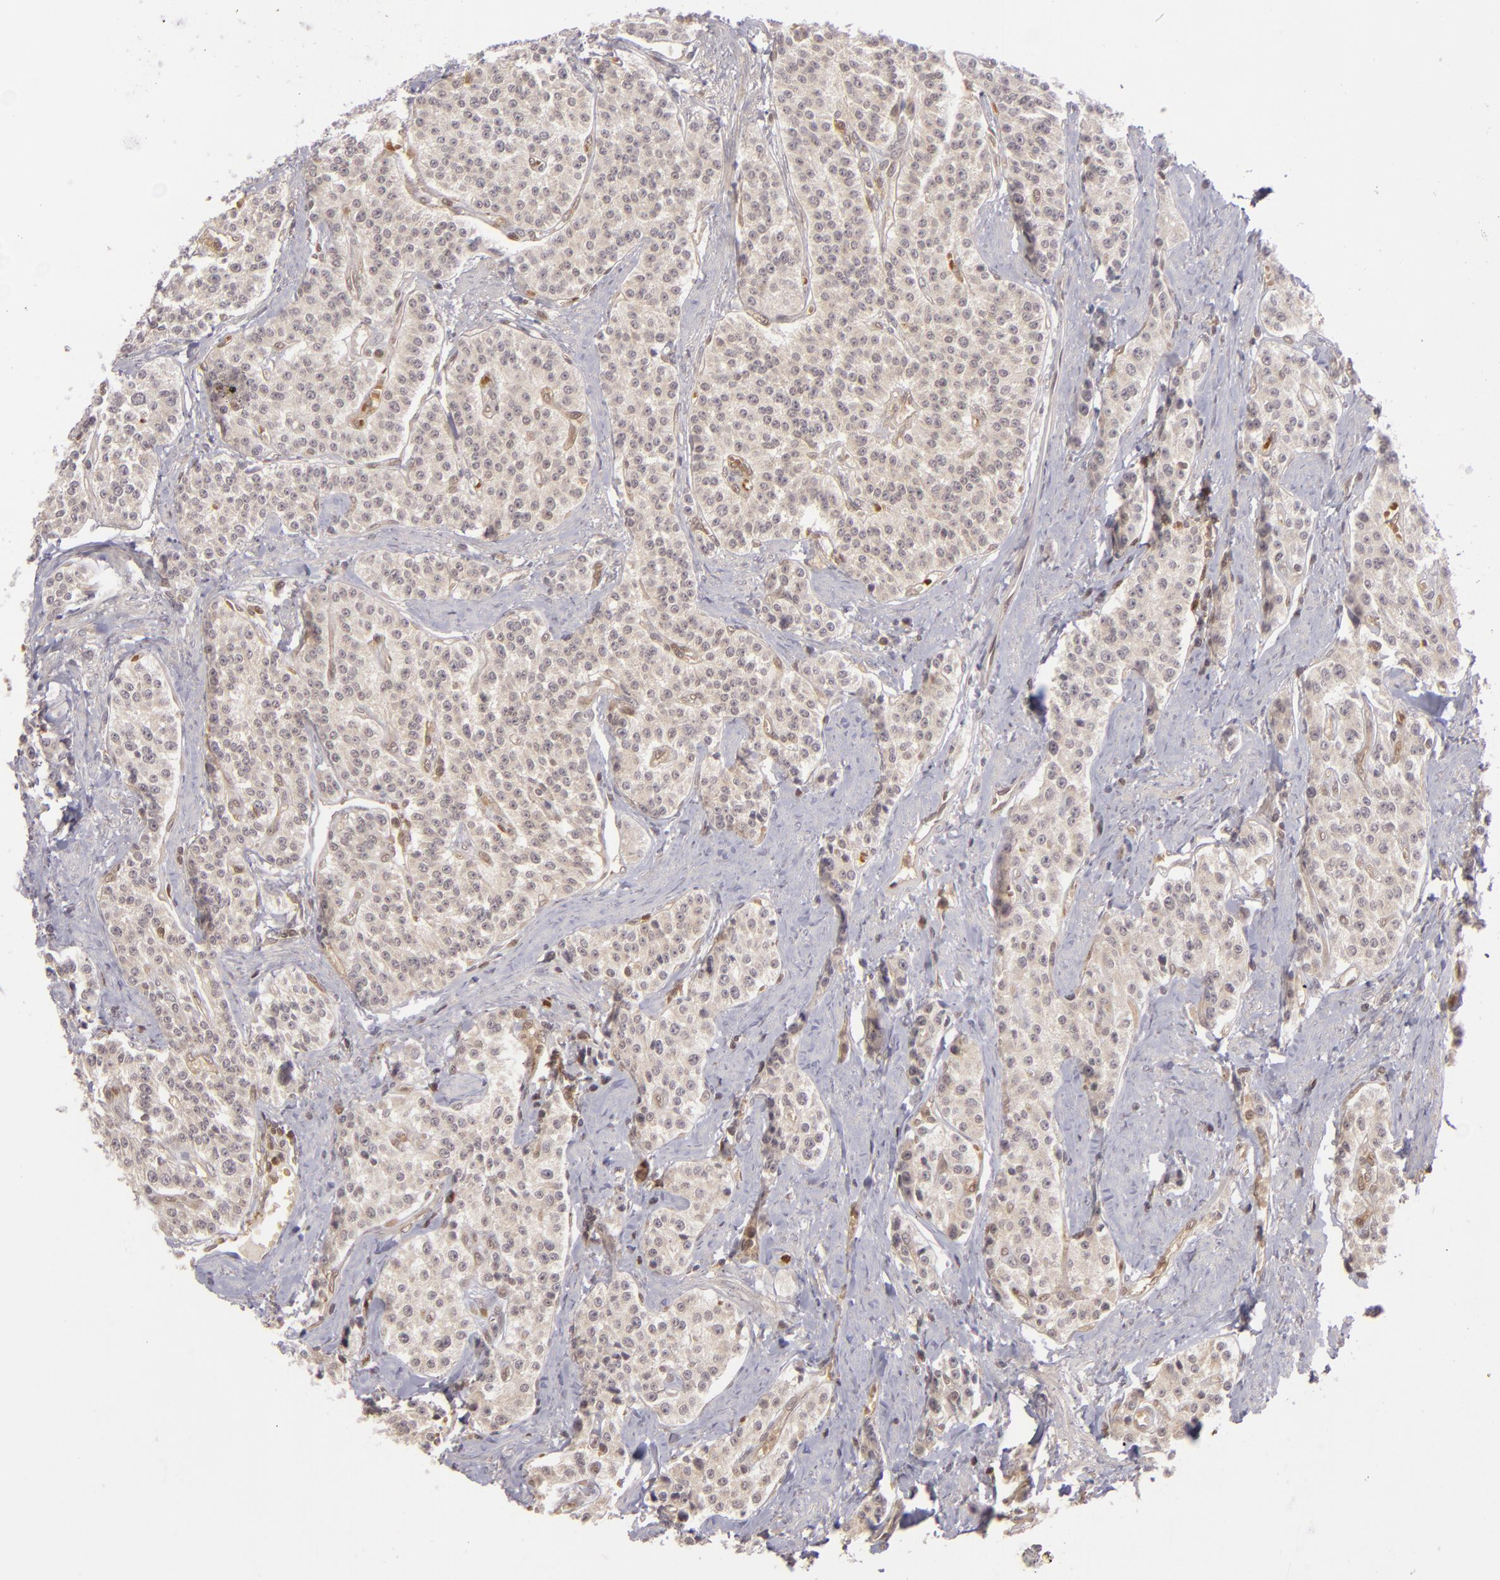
{"staining": {"intensity": "weak", "quantity": ">75%", "location": "cytoplasmic/membranous"}, "tissue": "carcinoid", "cell_type": "Tumor cells", "image_type": "cancer", "snomed": [{"axis": "morphology", "description": "Carcinoid, malignant, NOS"}, {"axis": "topography", "description": "Stomach"}], "caption": "An image of carcinoid stained for a protein reveals weak cytoplasmic/membranous brown staining in tumor cells.", "gene": "ZBTB33", "patient": {"sex": "female", "age": 76}}